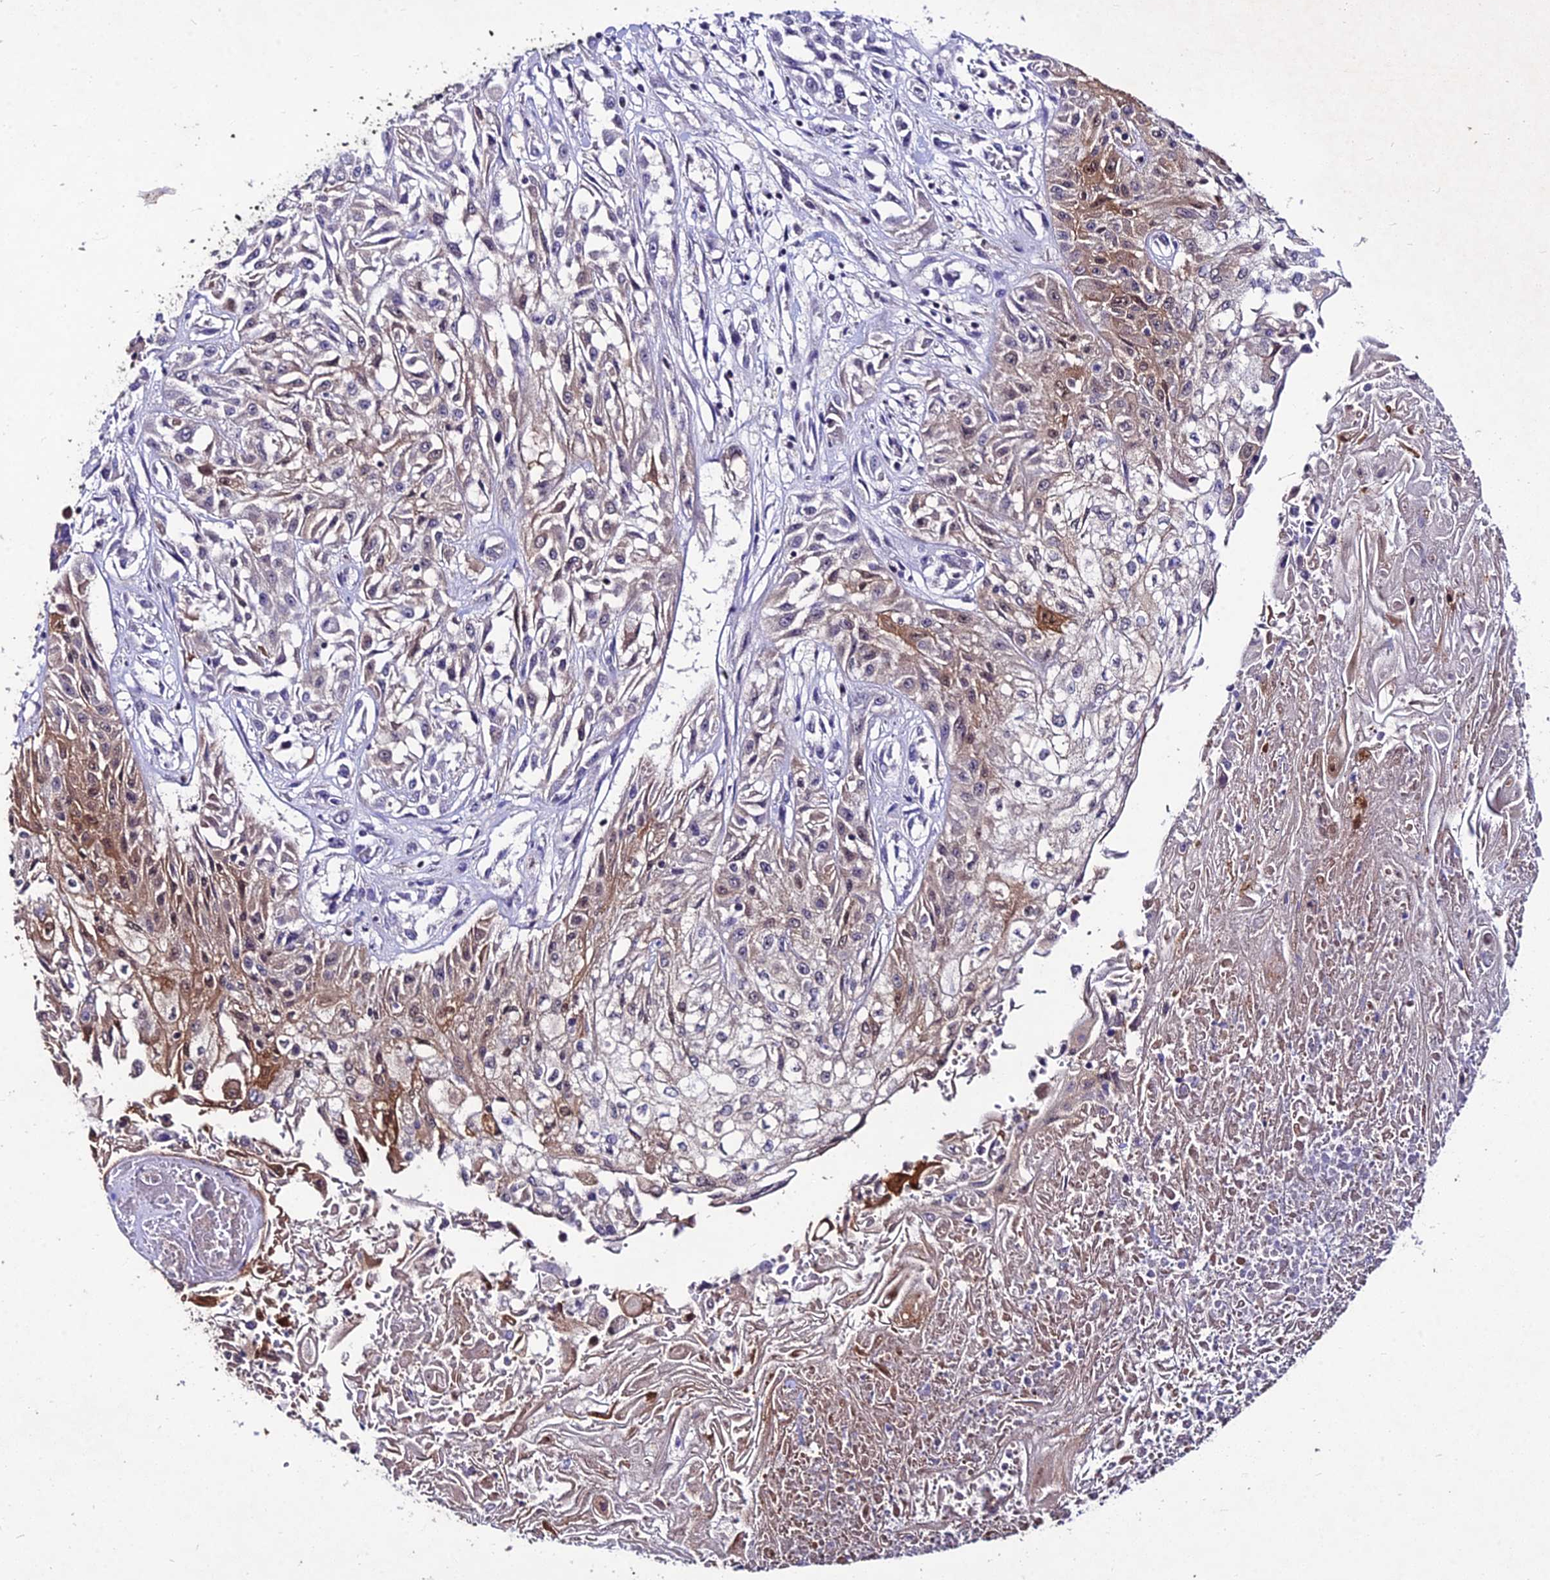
{"staining": {"intensity": "moderate", "quantity": "25%-75%", "location": "cytoplasmic/membranous,nuclear"}, "tissue": "skin cancer", "cell_type": "Tumor cells", "image_type": "cancer", "snomed": [{"axis": "morphology", "description": "Squamous cell carcinoma, NOS"}, {"axis": "morphology", "description": "Squamous cell carcinoma, metastatic, NOS"}, {"axis": "topography", "description": "Skin"}, {"axis": "topography", "description": "Lymph node"}], "caption": "Immunohistochemistry (IHC) photomicrograph of neoplastic tissue: human skin metastatic squamous cell carcinoma stained using immunohistochemistry (IHC) exhibits medium levels of moderate protein expression localized specifically in the cytoplasmic/membranous and nuclear of tumor cells, appearing as a cytoplasmic/membranous and nuclear brown color.", "gene": "LGALS7", "patient": {"sex": "male", "age": 75}}